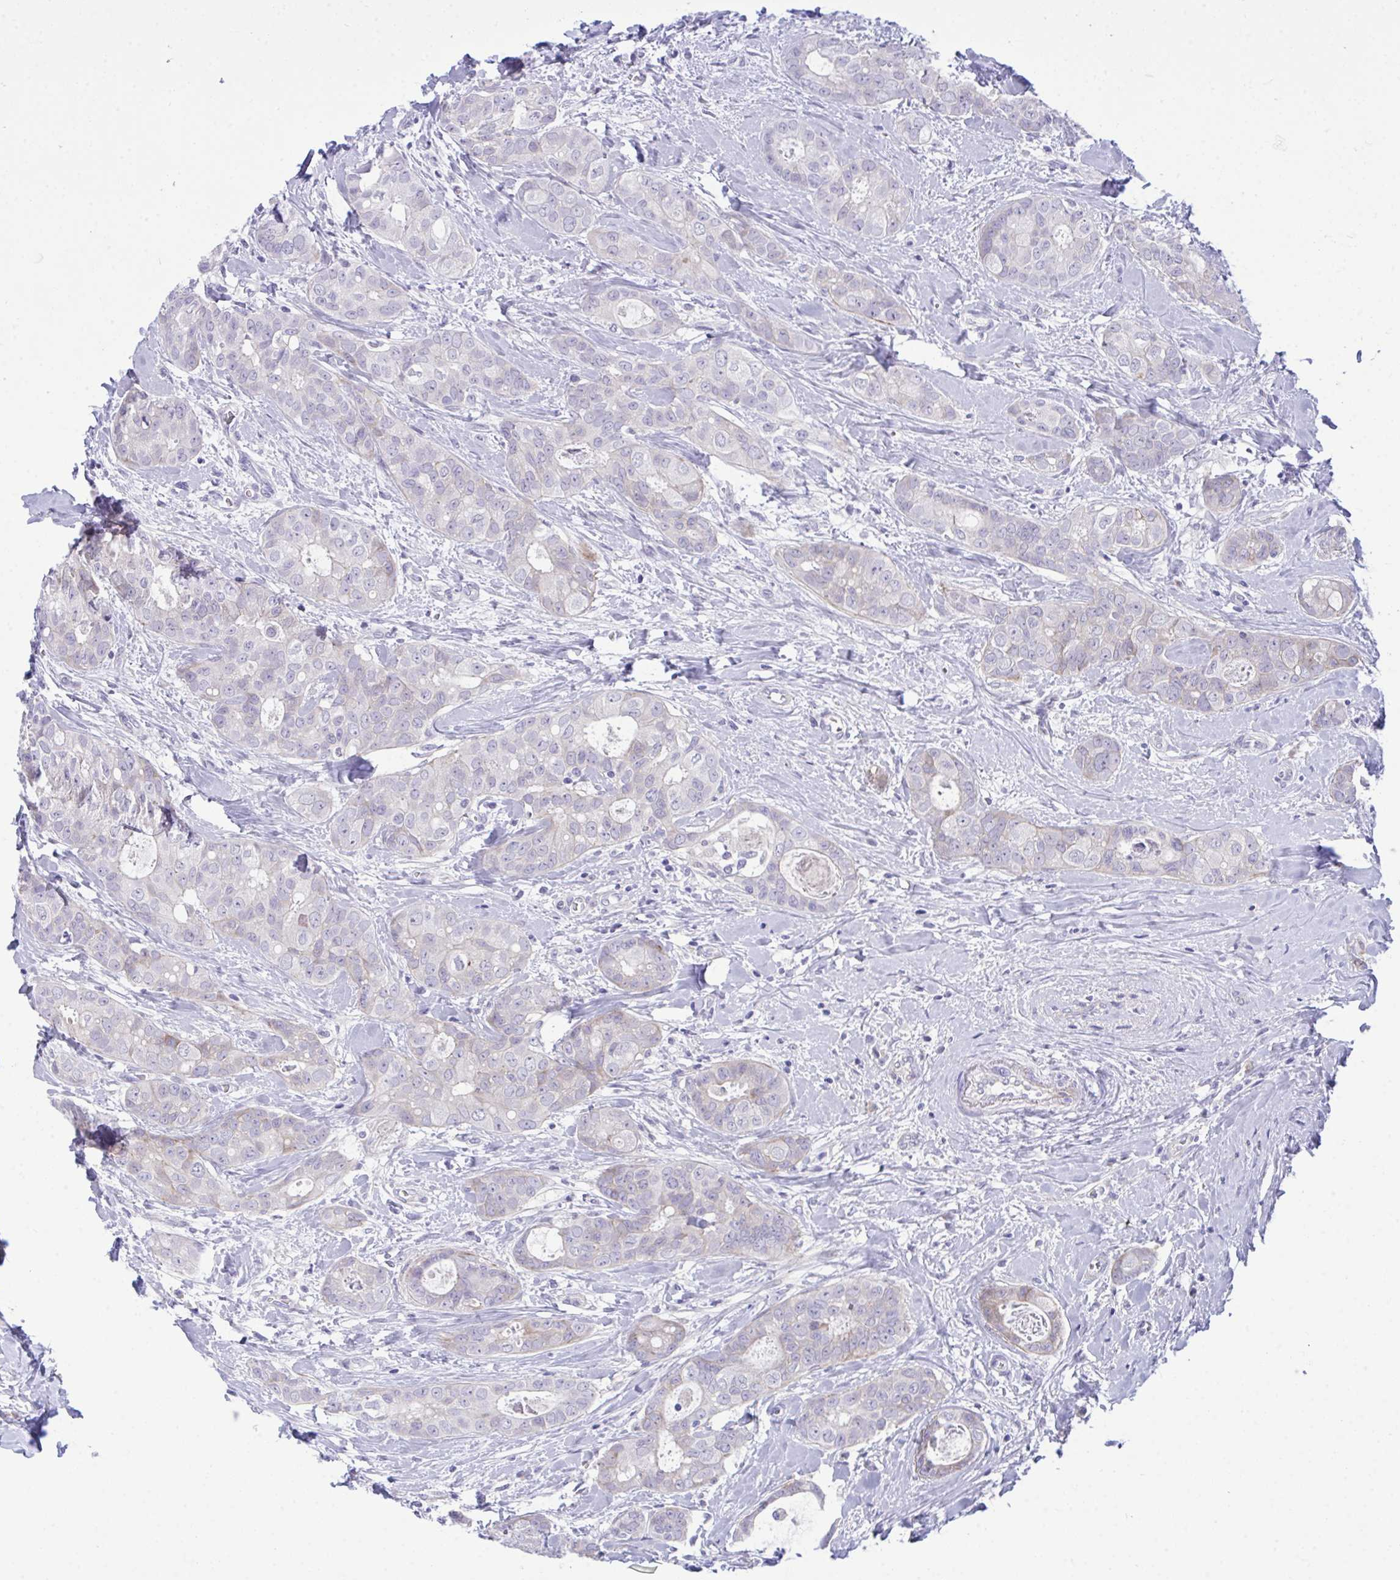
{"staining": {"intensity": "negative", "quantity": "none", "location": "none"}, "tissue": "breast cancer", "cell_type": "Tumor cells", "image_type": "cancer", "snomed": [{"axis": "morphology", "description": "Duct carcinoma"}, {"axis": "topography", "description": "Breast"}], "caption": "This is a photomicrograph of IHC staining of breast cancer, which shows no staining in tumor cells.", "gene": "MED9", "patient": {"sex": "female", "age": 45}}